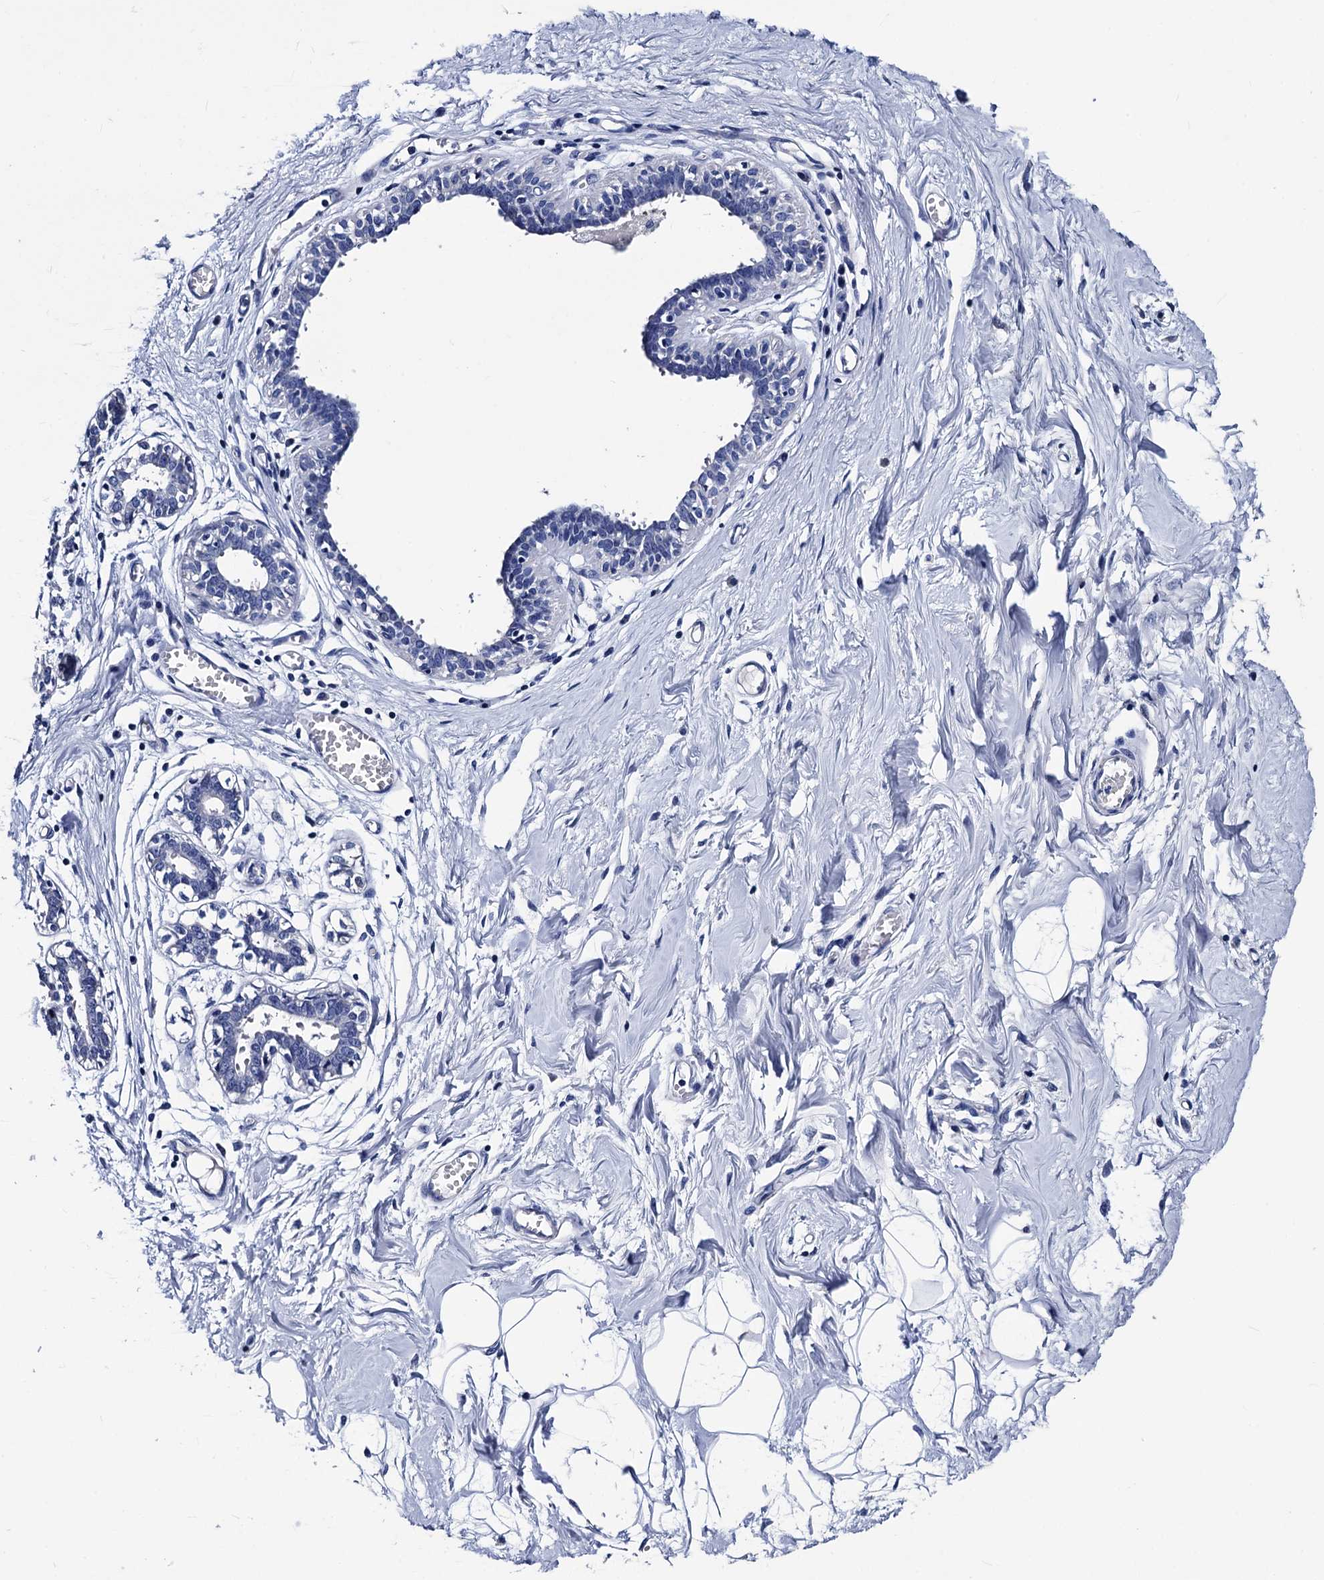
{"staining": {"intensity": "negative", "quantity": "none", "location": "none"}, "tissue": "breast", "cell_type": "Adipocytes", "image_type": "normal", "snomed": [{"axis": "morphology", "description": "Normal tissue, NOS"}, {"axis": "topography", "description": "Breast"}], "caption": "A high-resolution photomicrograph shows immunohistochemistry staining of benign breast, which displays no significant staining in adipocytes.", "gene": "LRRC30", "patient": {"sex": "female", "age": 27}}